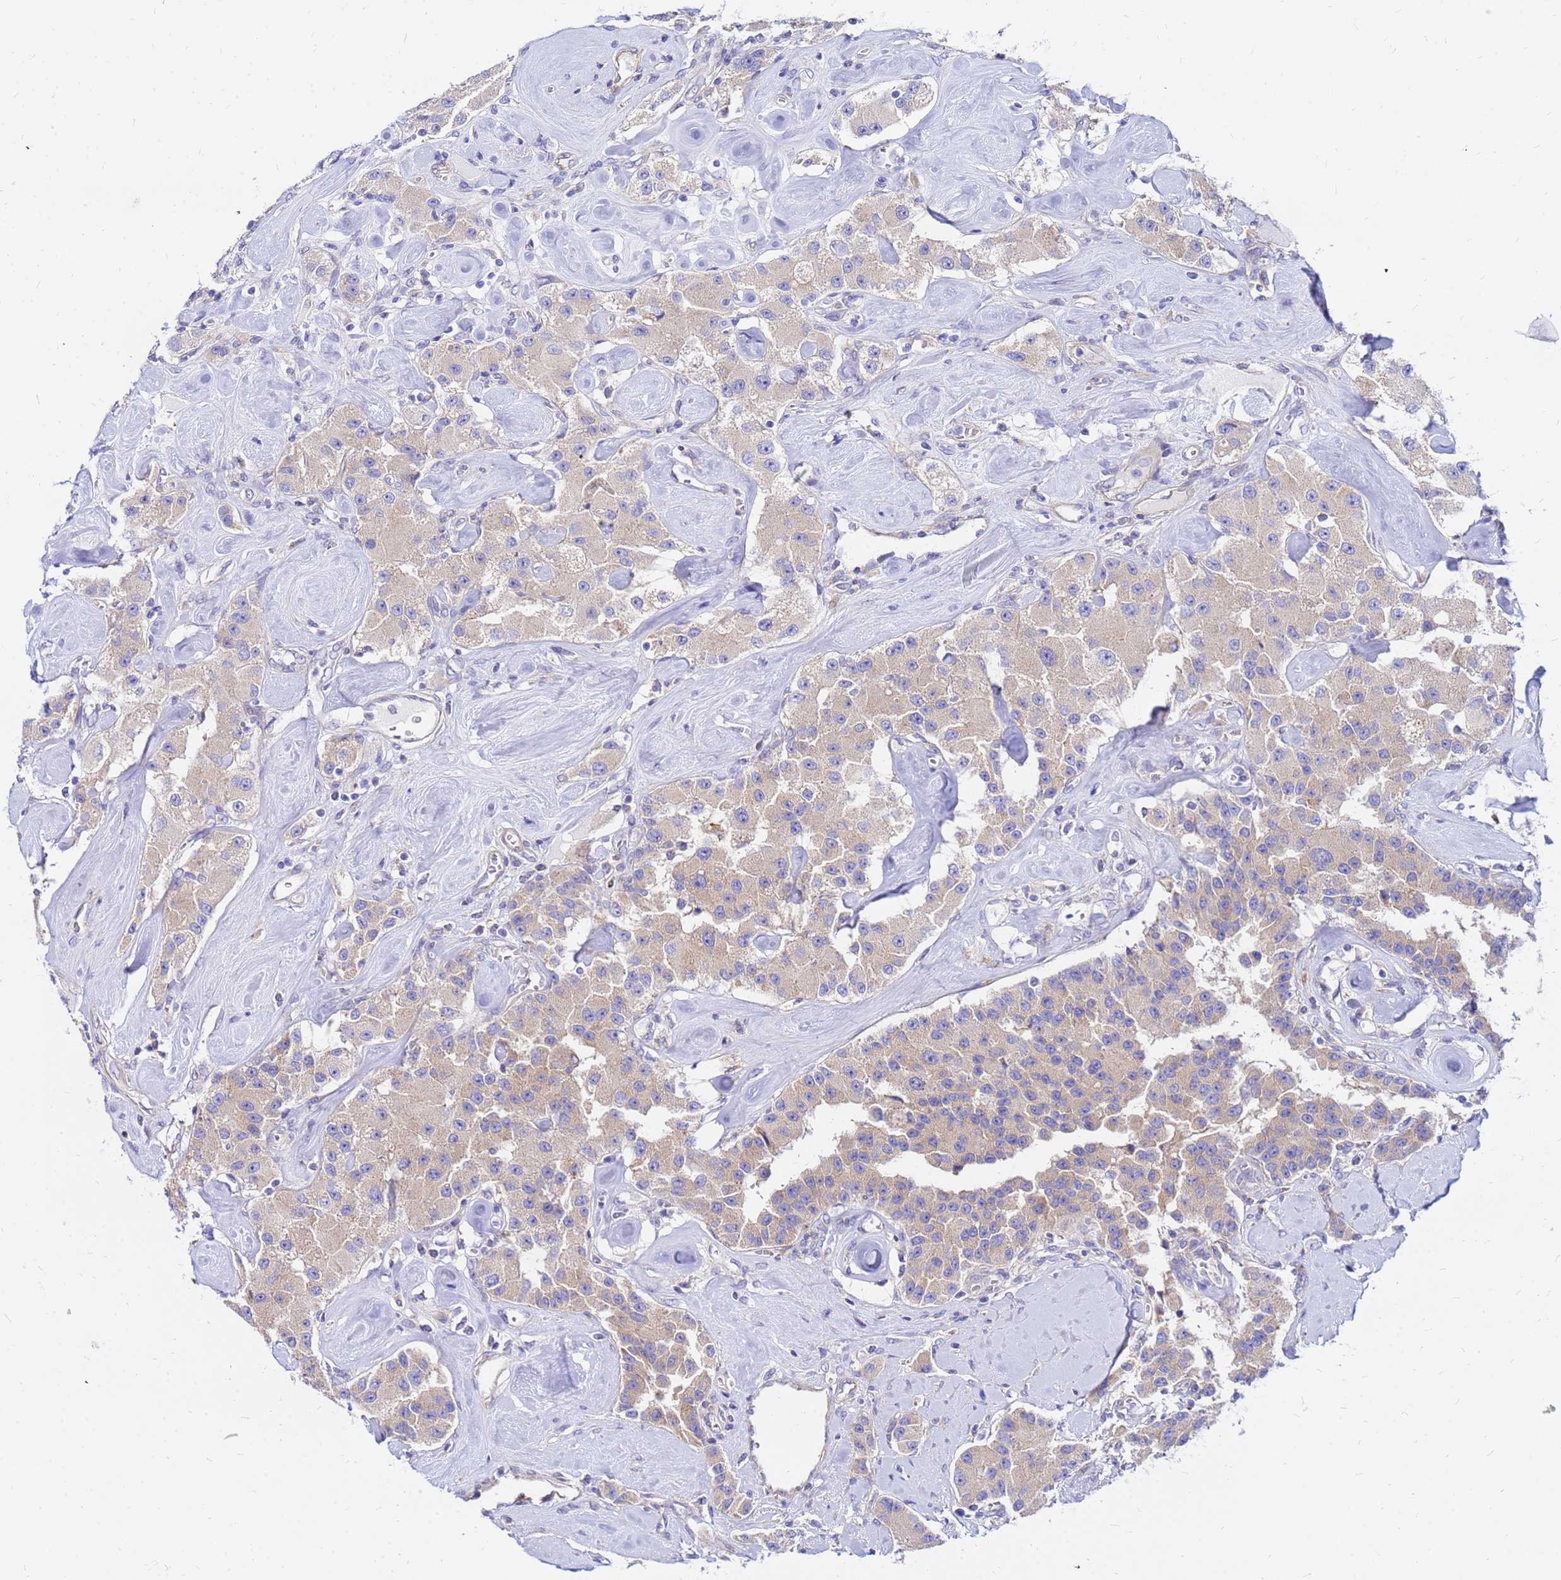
{"staining": {"intensity": "negative", "quantity": "none", "location": "none"}, "tissue": "carcinoid", "cell_type": "Tumor cells", "image_type": "cancer", "snomed": [{"axis": "morphology", "description": "Carcinoid, malignant, NOS"}, {"axis": "topography", "description": "Pancreas"}], "caption": "Histopathology image shows no significant protein expression in tumor cells of carcinoid. The staining was performed using DAB (3,3'-diaminobenzidine) to visualize the protein expression in brown, while the nuclei were stained in blue with hematoxylin (Magnification: 20x).", "gene": "HERC5", "patient": {"sex": "male", "age": 41}}